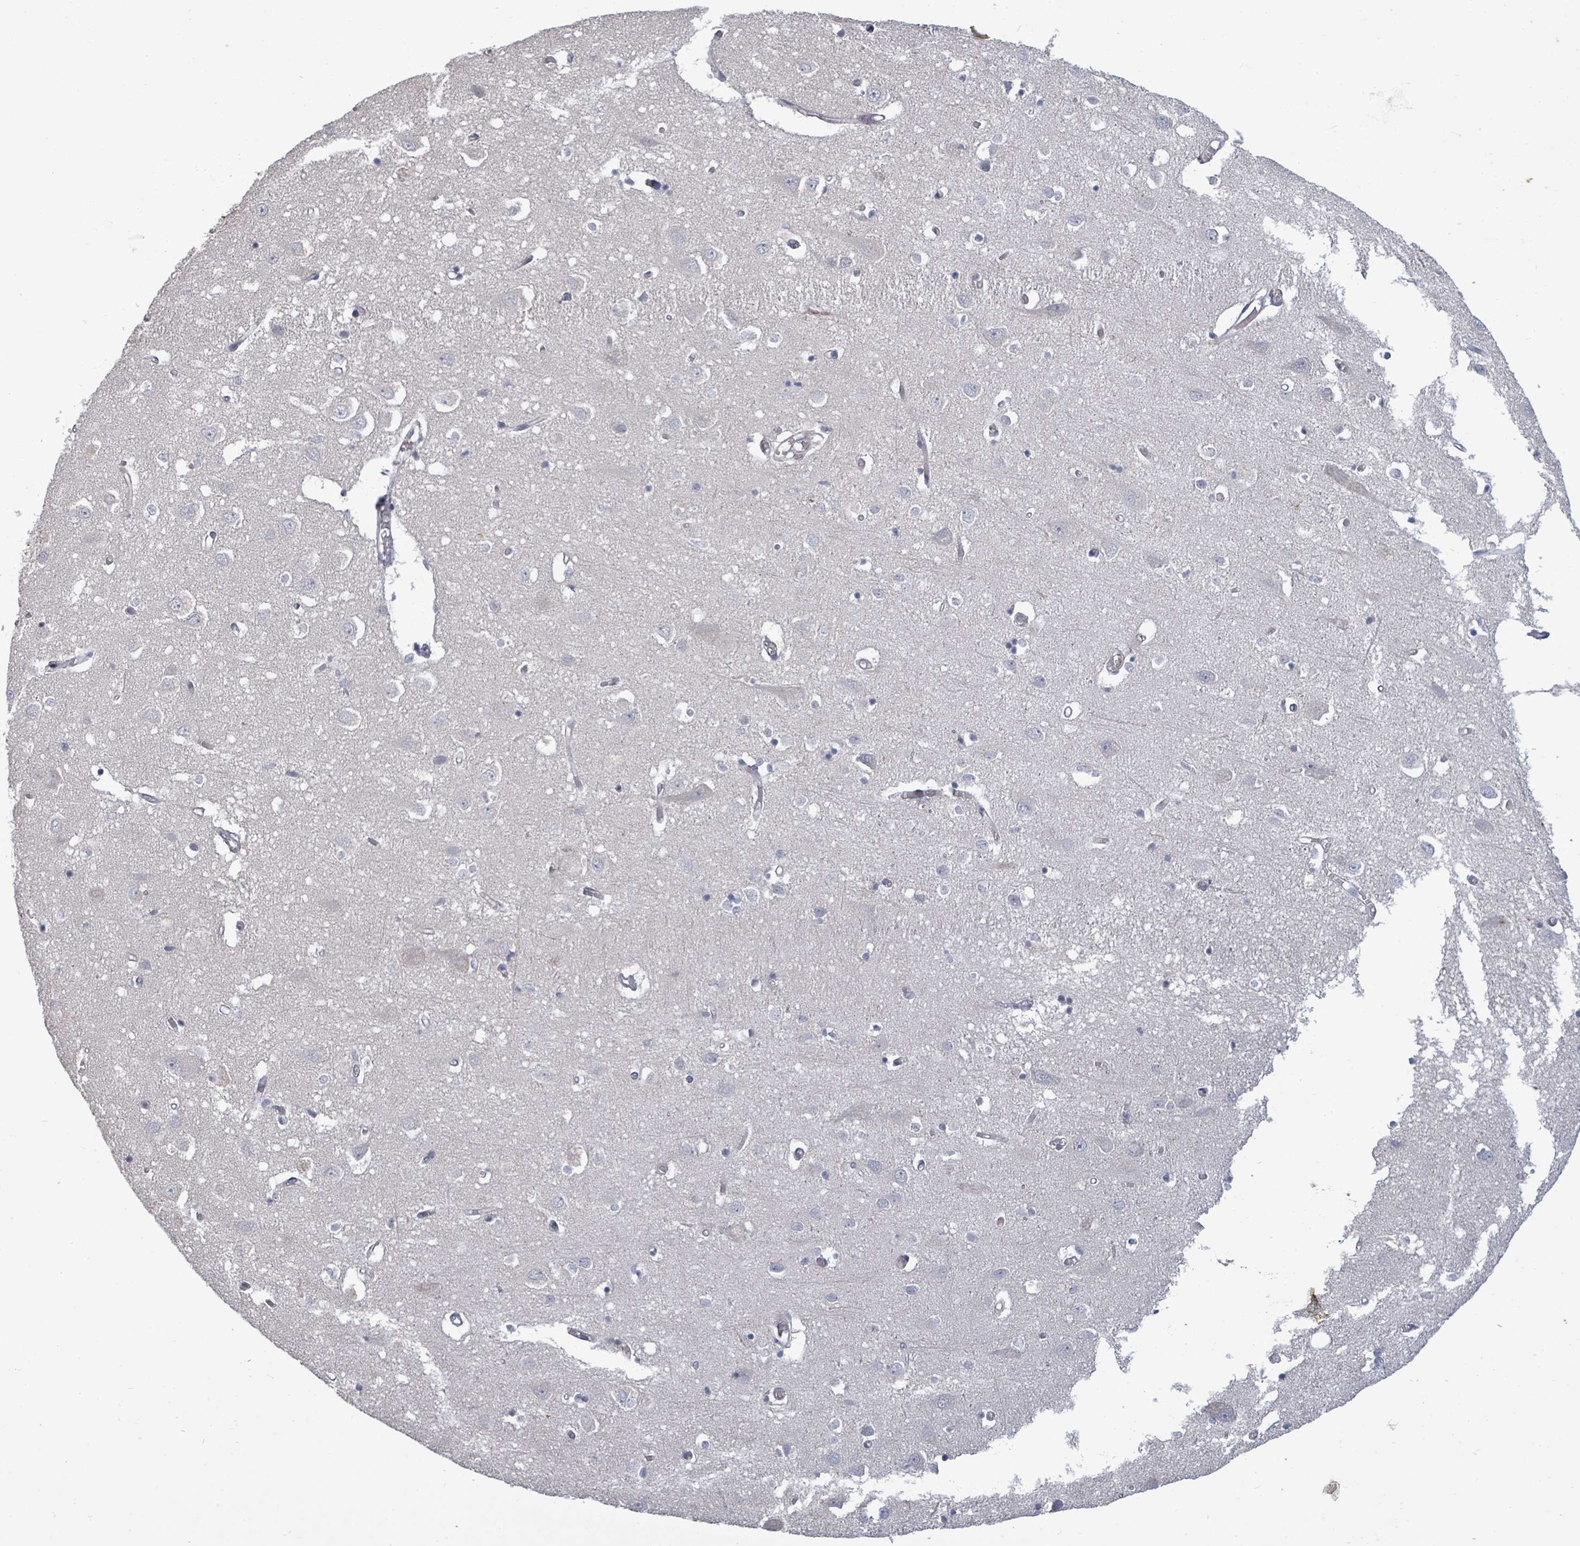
{"staining": {"intensity": "negative", "quantity": "none", "location": "none"}, "tissue": "cerebral cortex", "cell_type": "Endothelial cells", "image_type": "normal", "snomed": [{"axis": "morphology", "description": "Normal tissue, NOS"}, {"axis": "topography", "description": "Cerebral cortex"}], "caption": "Endothelial cells show no significant protein staining in unremarkable cerebral cortex. Brightfield microscopy of IHC stained with DAB (3,3'-diaminobenzidine) (brown) and hematoxylin (blue), captured at high magnification.", "gene": "ASB12", "patient": {"sex": "male", "age": 70}}